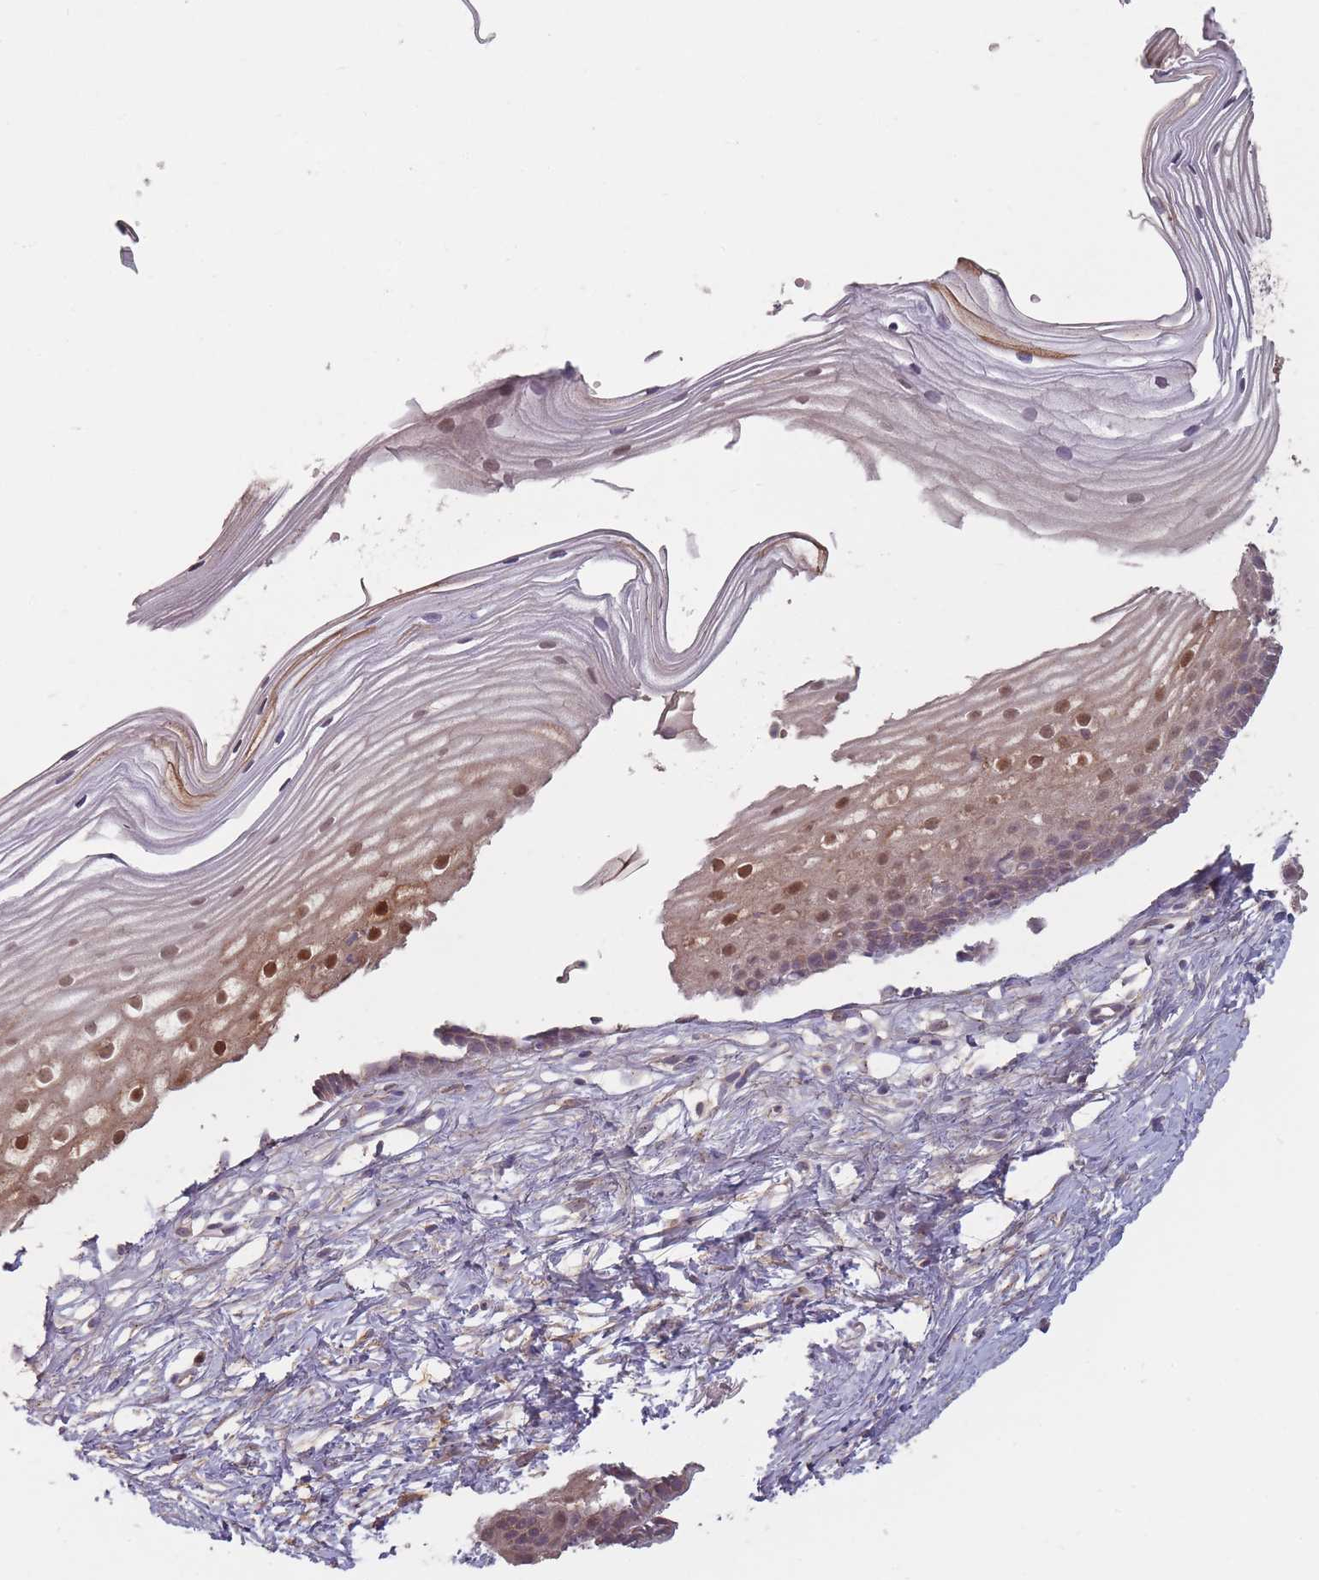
{"staining": {"intensity": "moderate", "quantity": "25%-75%", "location": "cytoplasmic/membranous,nuclear"}, "tissue": "cervix", "cell_type": "Glandular cells", "image_type": "normal", "snomed": [{"axis": "morphology", "description": "Normal tissue, NOS"}, {"axis": "topography", "description": "Cervix"}], "caption": "High-magnification brightfield microscopy of benign cervix stained with DAB (3,3'-diaminobenzidine) (brown) and counterstained with hematoxylin (blue). glandular cells exhibit moderate cytoplasmic/membranous,nuclear positivity is identified in about25%-75% of cells.", "gene": "ERCC6L", "patient": {"sex": "female", "age": 40}}